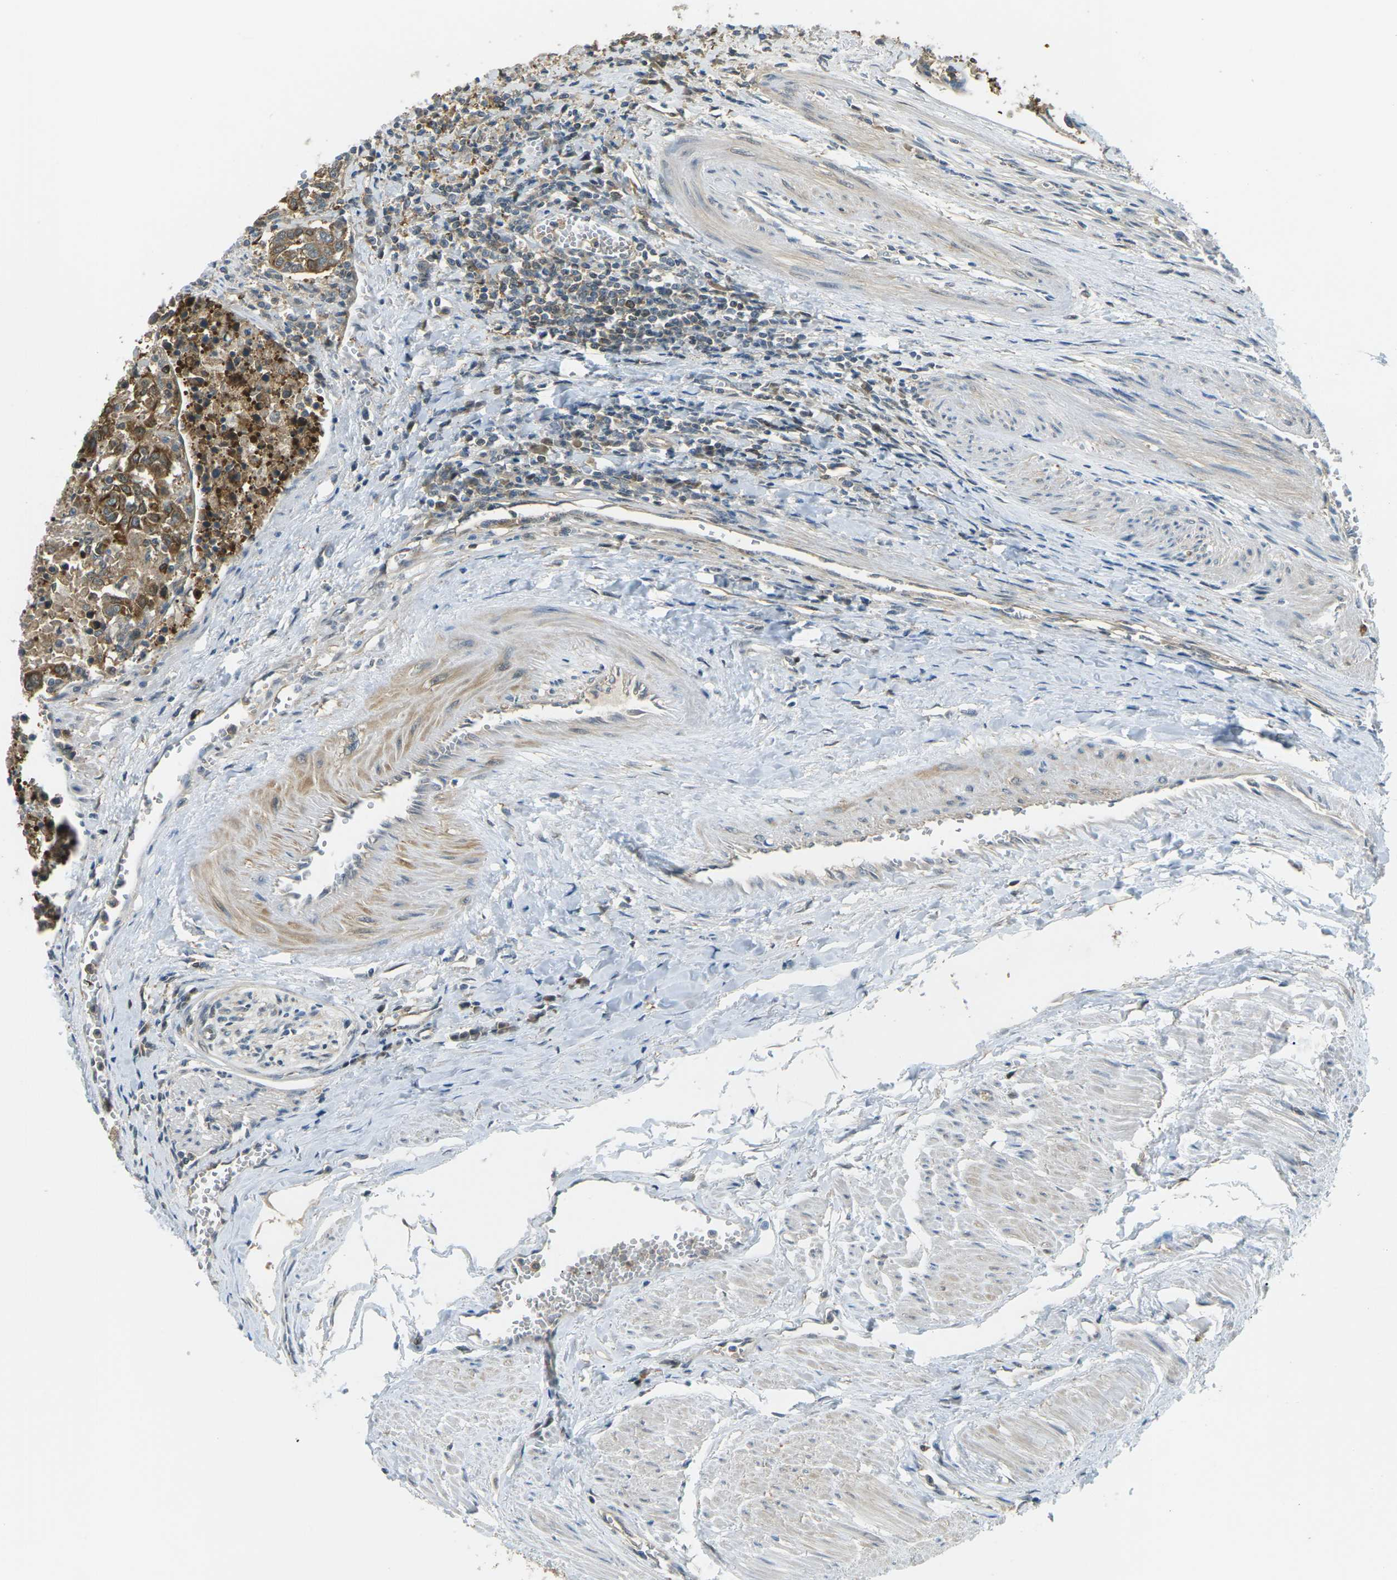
{"staining": {"intensity": "strong", "quantity": ">75%", "location": "cytoplasmic/membranous"}, "tissue": "urothelial cancer", "cell_type": "Tumor cells", "image_type": "cancer", "snomed": [{"axis": "morphology", "description": "Urothelial carcinoma, High grade"}, {"axis": "topography", "description": "Urinary bladder"}], "caption": "Immunohistochemistry (IHC) (DAB (3,3'-diaminobenzidine)) staining of human urothelial cancer shows strong cytoplasmic/membranous protein staining in approximately >75% of tumor cells.", "gene": "PIEZO2", "patient": {"sex": "female", "age": 85}}